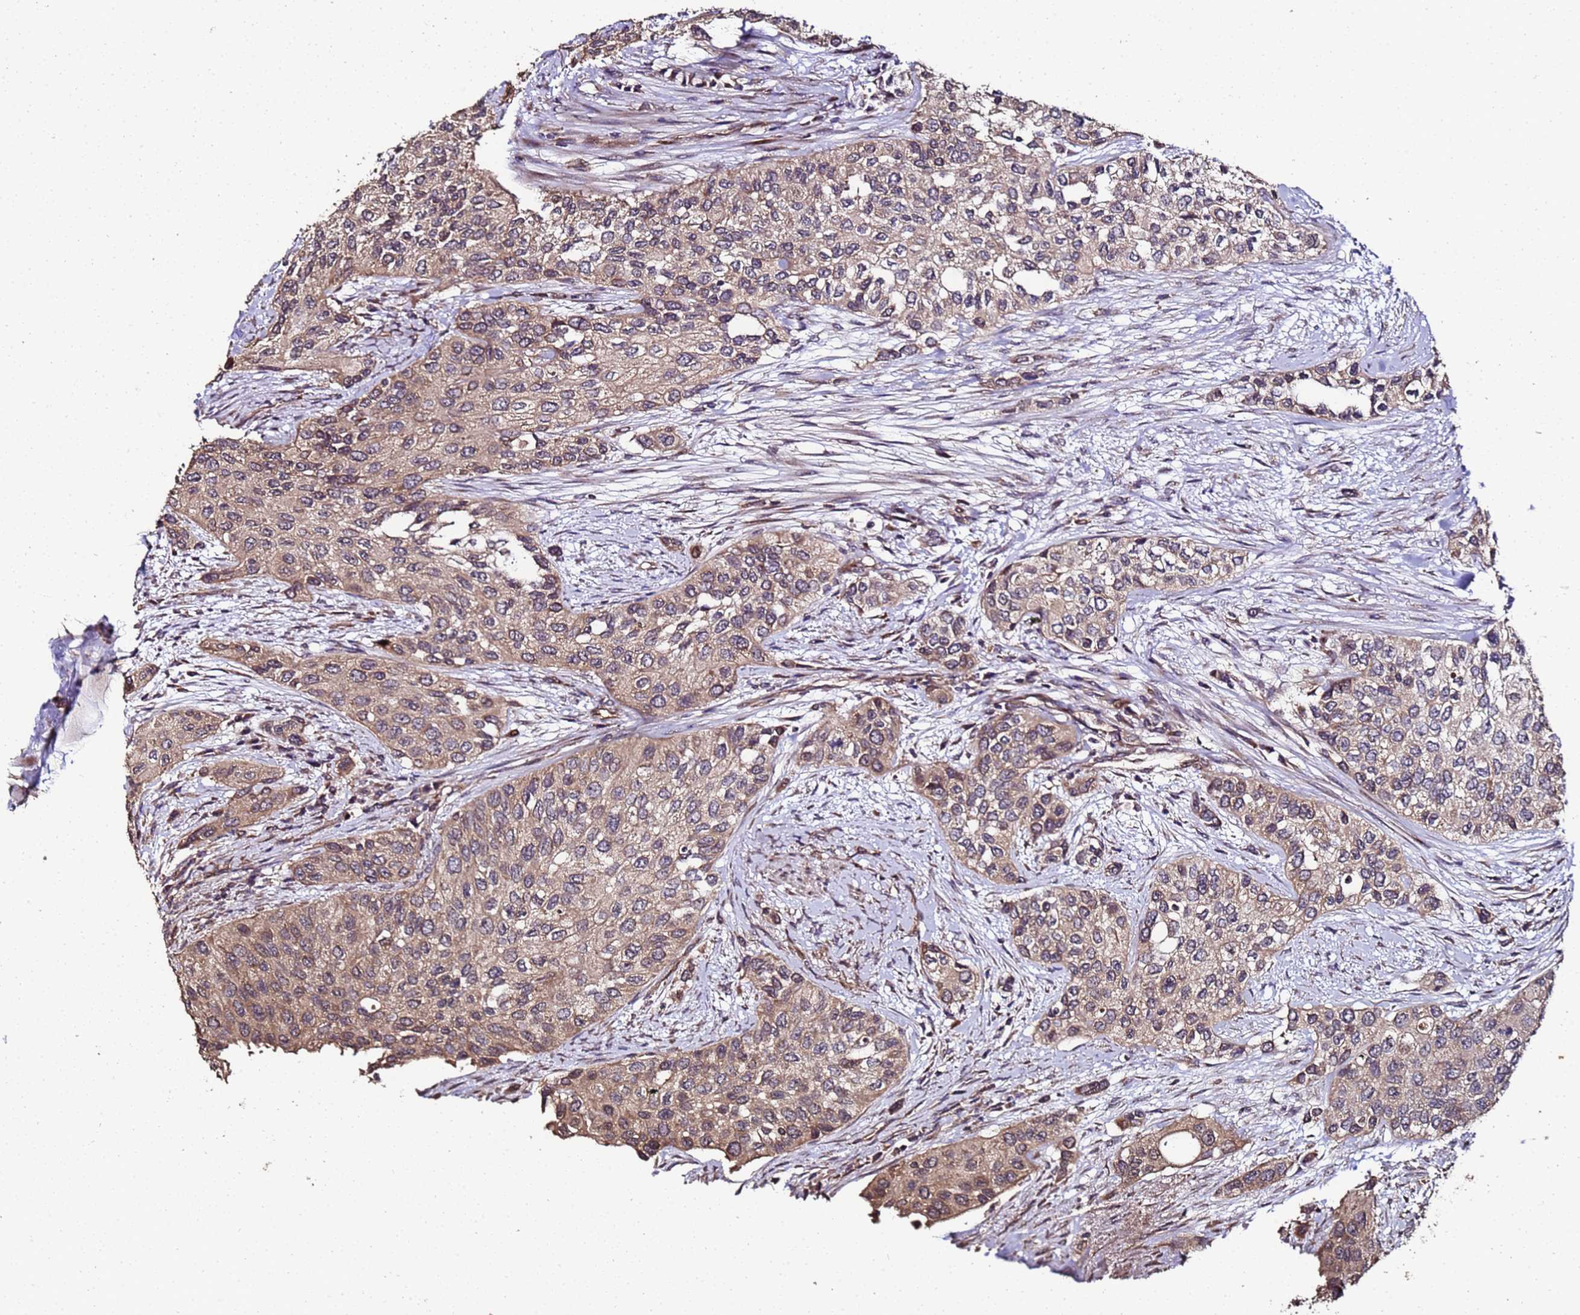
{"staining": {"intensity": "weak", "quantity": ">75%", "location": "cytoplasmic/membranous"}, "tissue": "urothelial cancer", "cell_type": "Tumor cells", "image_type": "cancer", "snomed": [{"axis": "morphology", "description": "Normal tissue, NOS"}, {"axis": "morphology", "description": "Urothelial carcinoma, High grade"}, {"axis": "topography", "description": "Vascular tissue"}, {"axis": "topography", "description": "Urinary bladder"}], "caption": "Weak cytoplasmic/membranous staining is present in about >75% of tumor cells in urothelial cancer.", "gene": "PRODH", "patient": {"sex": "female", "age": 56}}